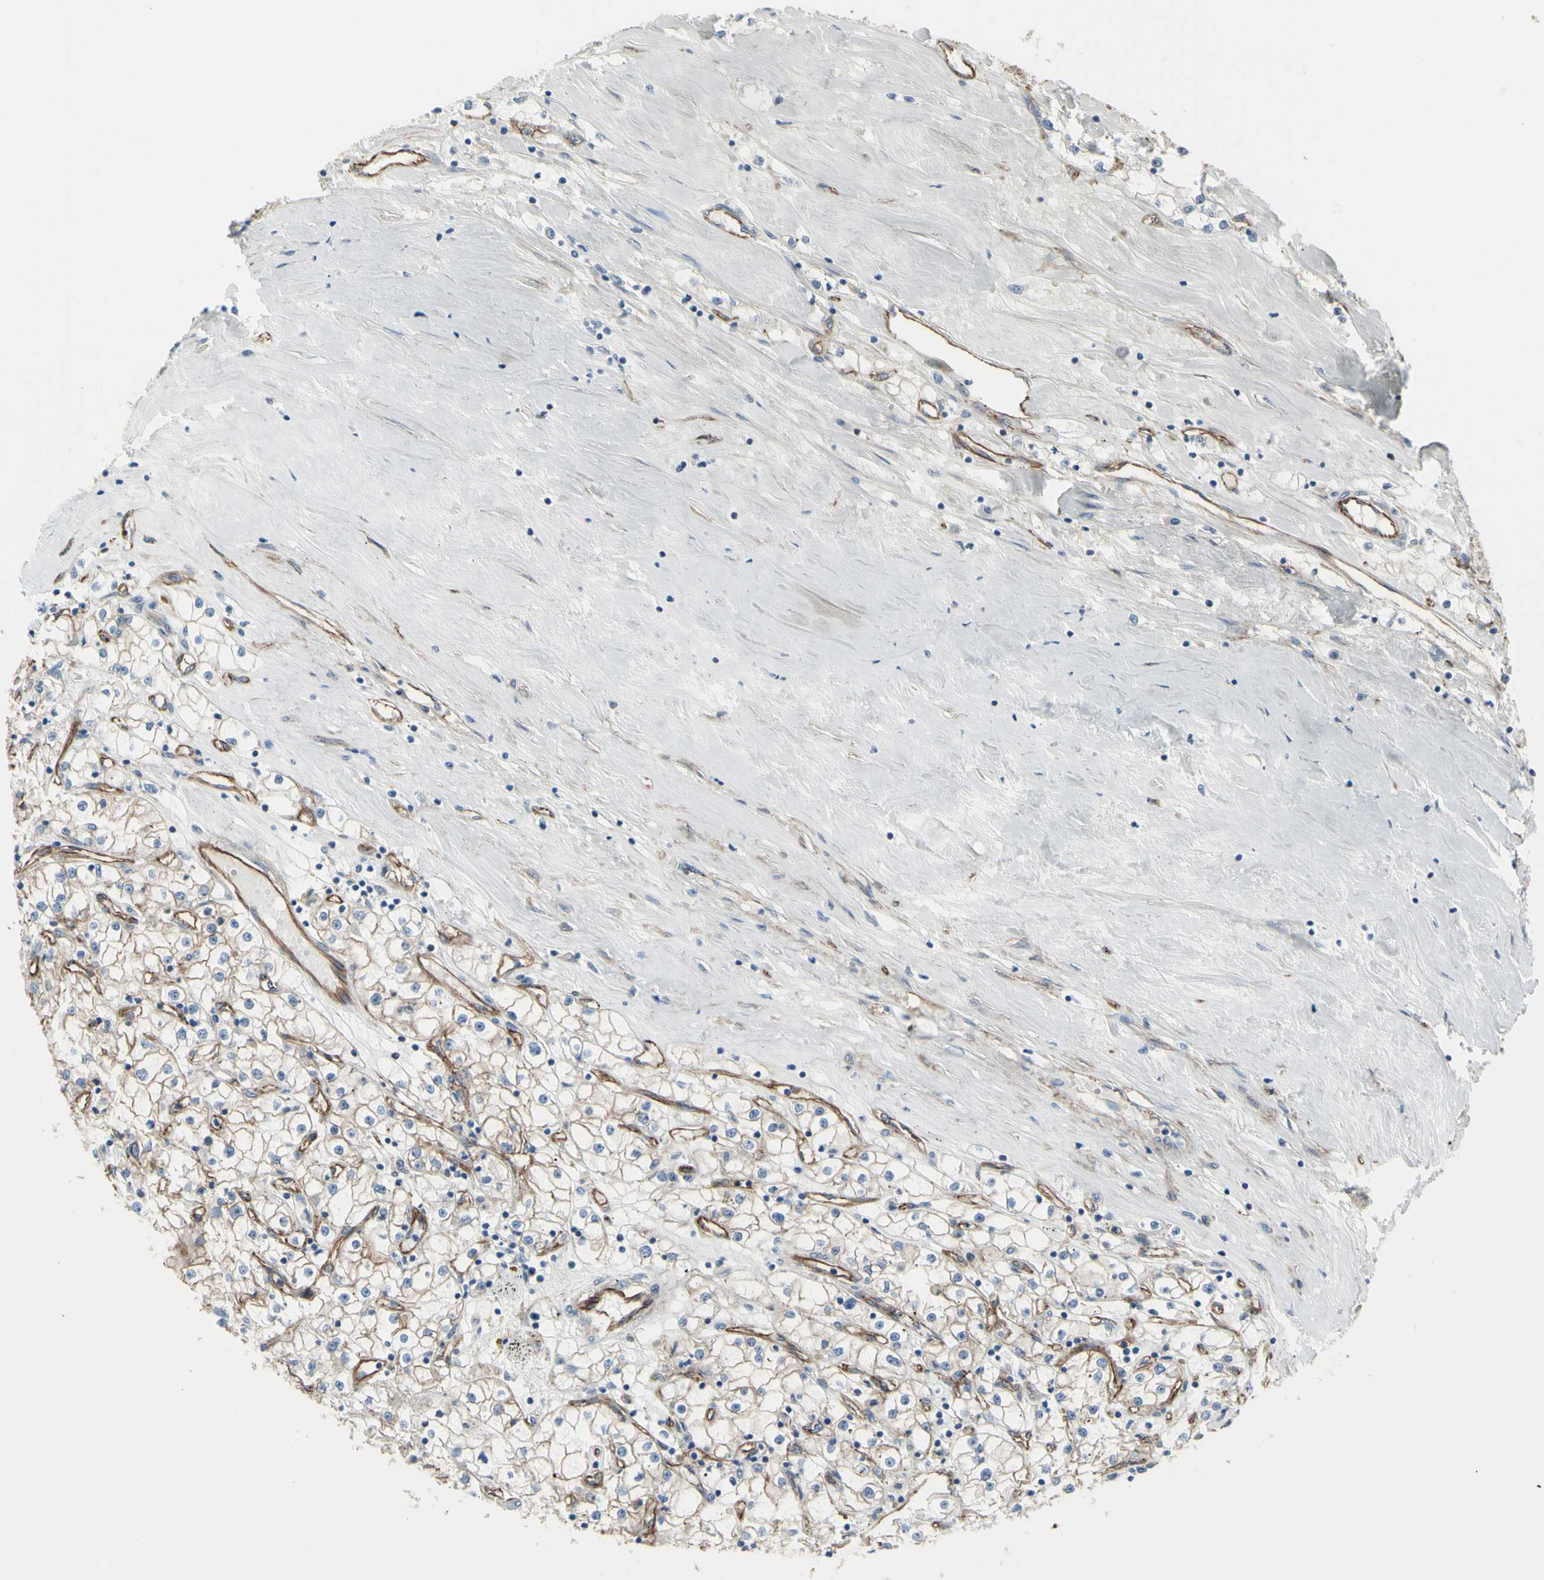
{"staining": {"intensity": "moderate", "quantity": ">75%", "location": "cytoplasmic/membranous"}, "tissue": "renal cancer", "cell_type": "Tumor cells", "image_type": "cancer", "snomed": [{"axis": "morphology", "description": "Adenocarcinoma, NOS"}, {"axis": "topography", "description": "Kidney"}], "caption": "This is an image of IHC staining of renal cancer (adenocarcinoma), which shows moderate staining in the cytoplasmic/membranous of tumor cells.", "gene": "TPBG", "patient": {"sex": "male", "age": 56}}